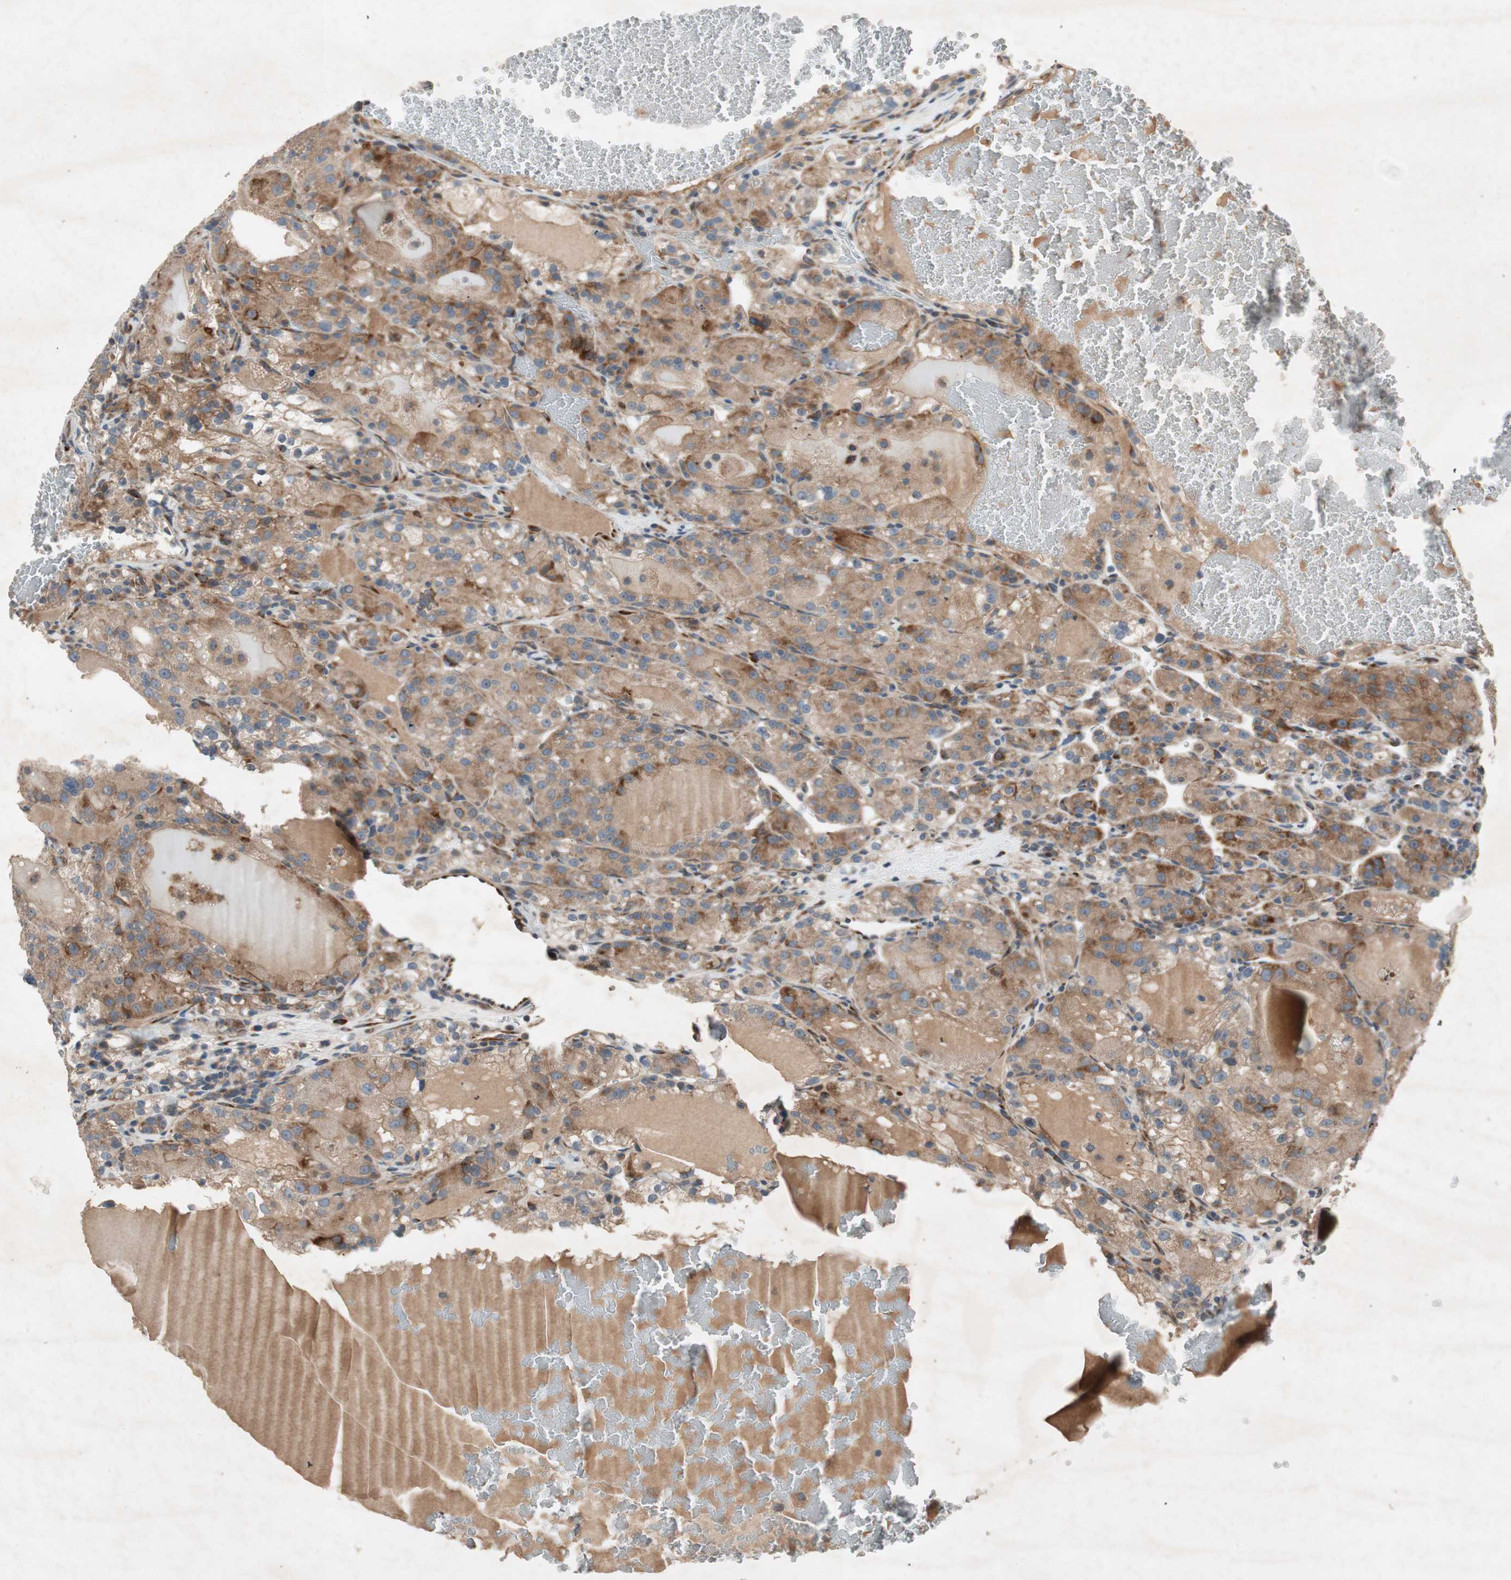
{"staining": {"intensity": "moderate", "quantity": ">75%", "location": "cytoplasmic/membranous"}, "tissue": "renal cancer", "cell_type": "Tumor cells", "image_type": "cancer", "snomed": [{"axis": "morphology", "description": "Normal tissue, NOS"}, {"axis": "morphology", "description": "Adenocarcinoma, NOS"}, {"axis": "topography", "description": "Kidney"}], "caption": "Moderate cytoplasmic/membranous expression for a protein is present in about >75% of tumor cells of renal adenocarcinoma using immunohistochemistry (IHC).", "gene": "APOO", "patient": {"sex": "male", "age": 61}}